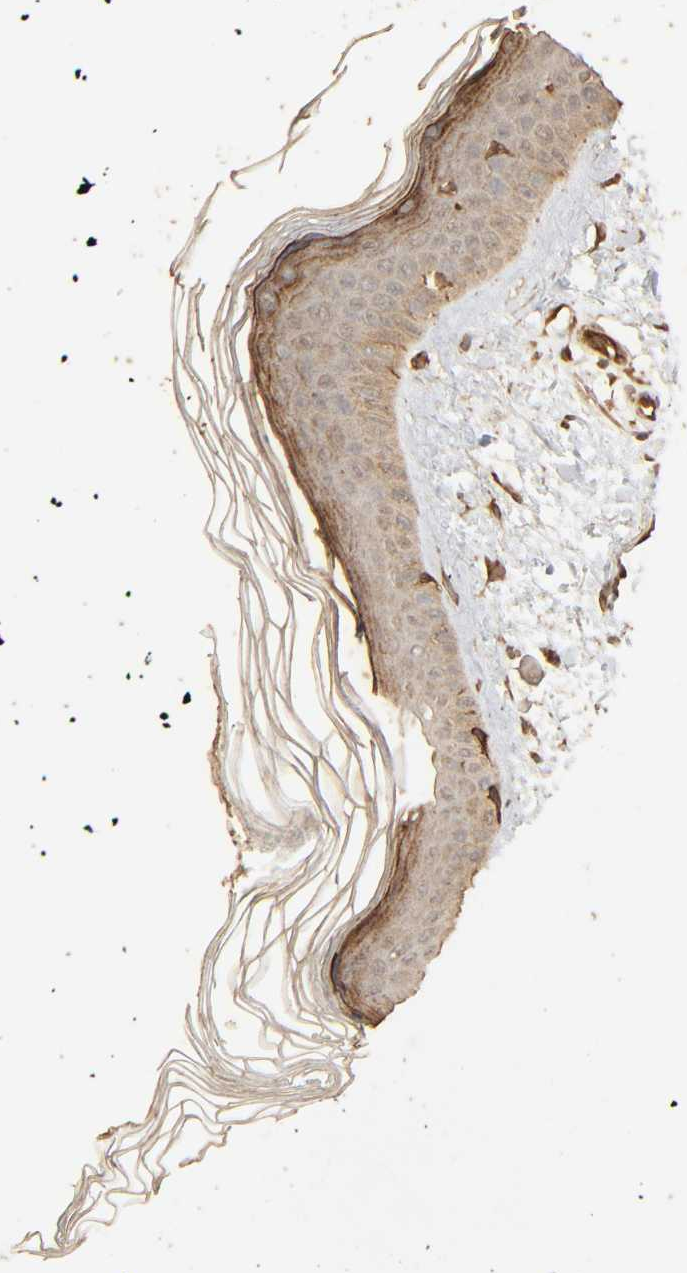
{"staining": {"intensity": "moderate", "quantity": ">75%", "location": "cytoplasmic/membranous"}, "tissue": "skin", "cell_type": "Fibroblasts", "image_type": "normal", "snomed": [{"axis": "morphology", "description": "Normal tissue, NOS"}, {"axis": "topography", "description": "Skin"}], "caption": "Skin stained with IHC displays moderate cytoplasmic/membranous positivity in about >75% of fibroblasts.", "gene": "RPS6KA6", "patient": {"sex": "female", "age": 19}}